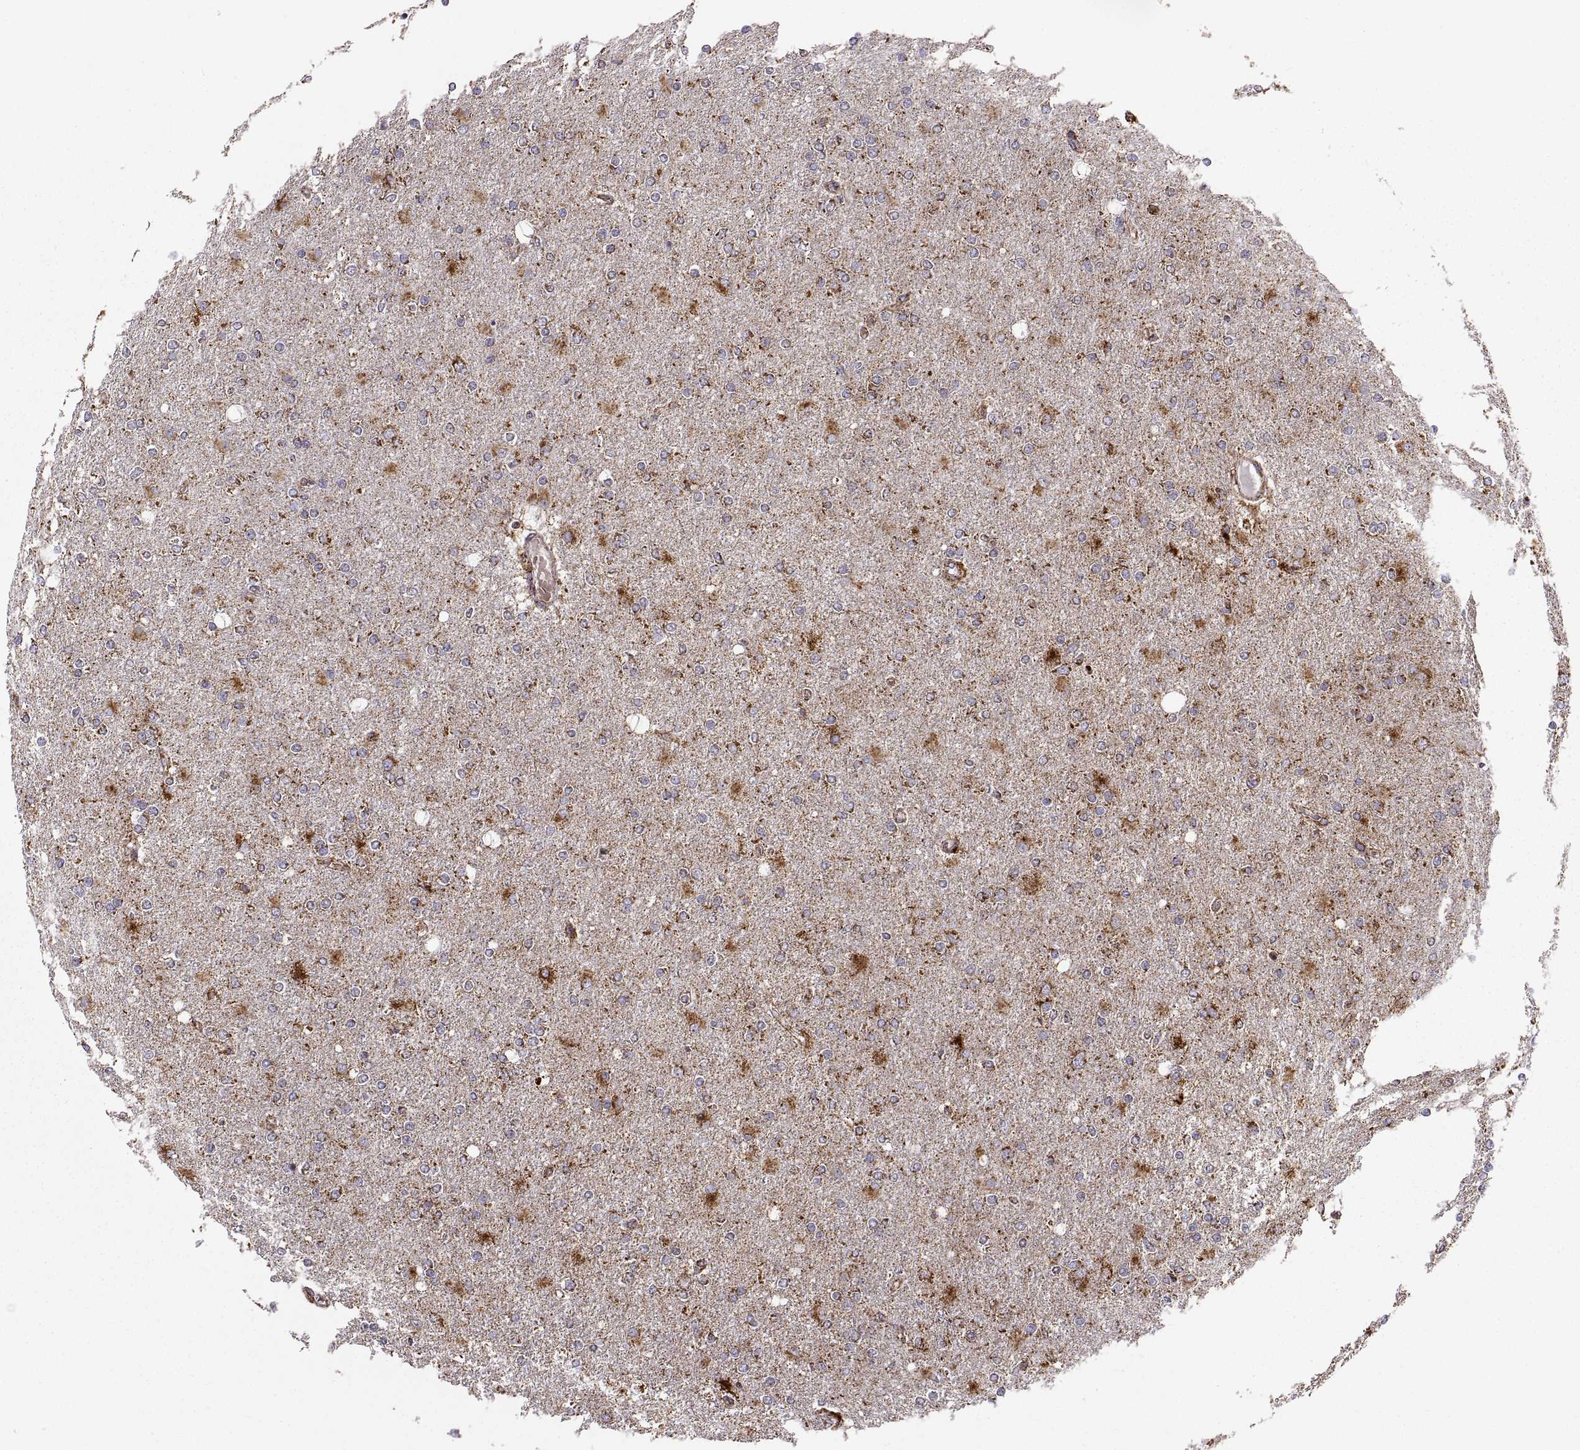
{"staining": {"intensity": "strong", "quantity": "<25%", "location": "cytoplasmic/membranous"}, "tissue": "glioma", "cell_type": "Tumor cells", "image_type": "cancer", "snomed": [{"axis": "morphology", "description": "Glioma, malignant, High grade"}, {"axis": "topography", "description": "Cerebral cortex"}], "caption": "Strong cytoplasmic/membranous protein expression is present in approximately <25% of tumor cells in glioma.", "gene": "ARSD", "patient": {"sex": "male", "age": 70}}